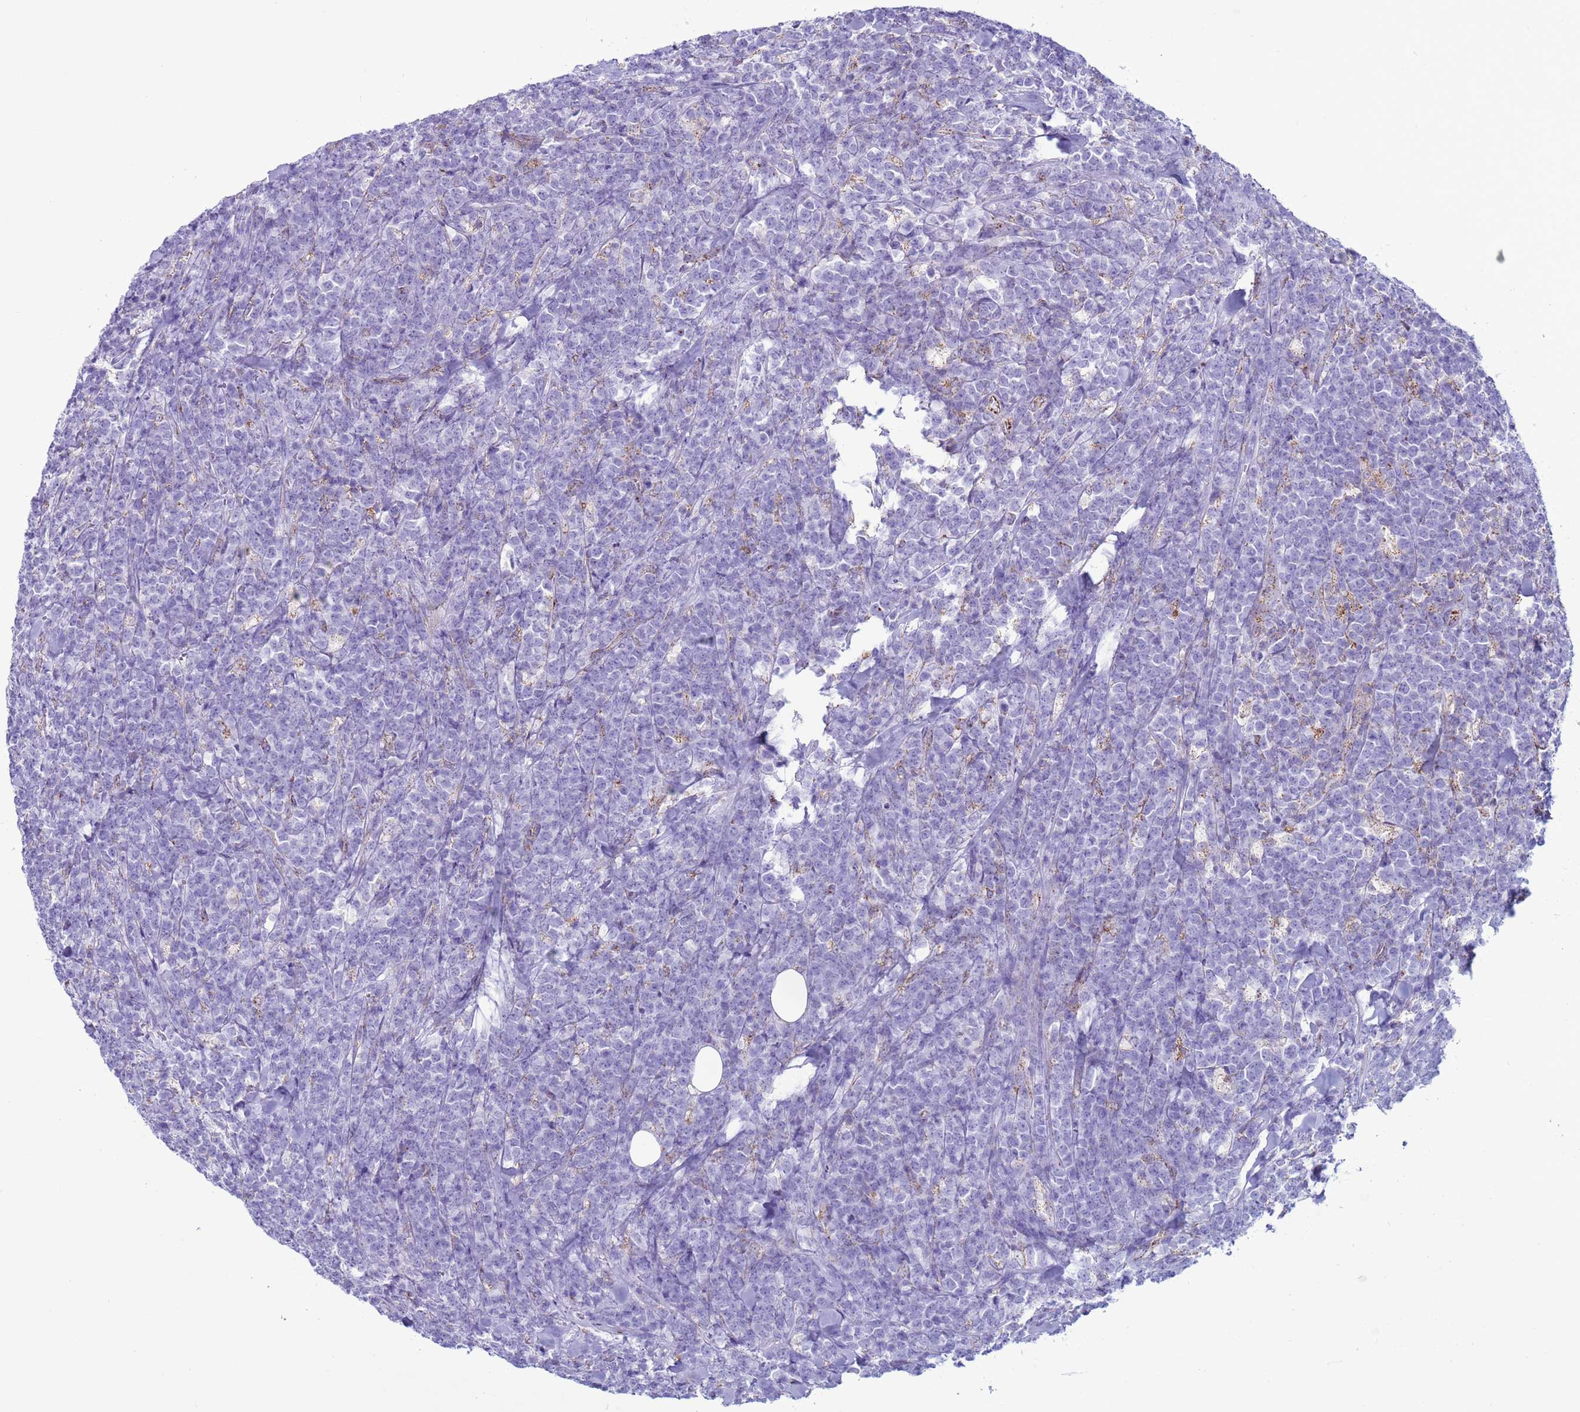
{"staining": {"intensity": "negative", "quantity": "none", "location": "none"}, "tissue": "lymphoma", "cell_type": "Tumor cells", "image_type": "cancer", "snomed": [{"axis": "morphology", "description": "Malignant lymphoma, non-Hodgkin's type, High grade"}, {"axis": "topography", "description": "Small intestine"}], "caption": "Histopathology image shows no significant protein expression in tumor cells of malignant lymphoma, non-Hodgkin's type (high-grade).", "gene": "NCALD", "patient": {"sex": "male", "age": 8}}